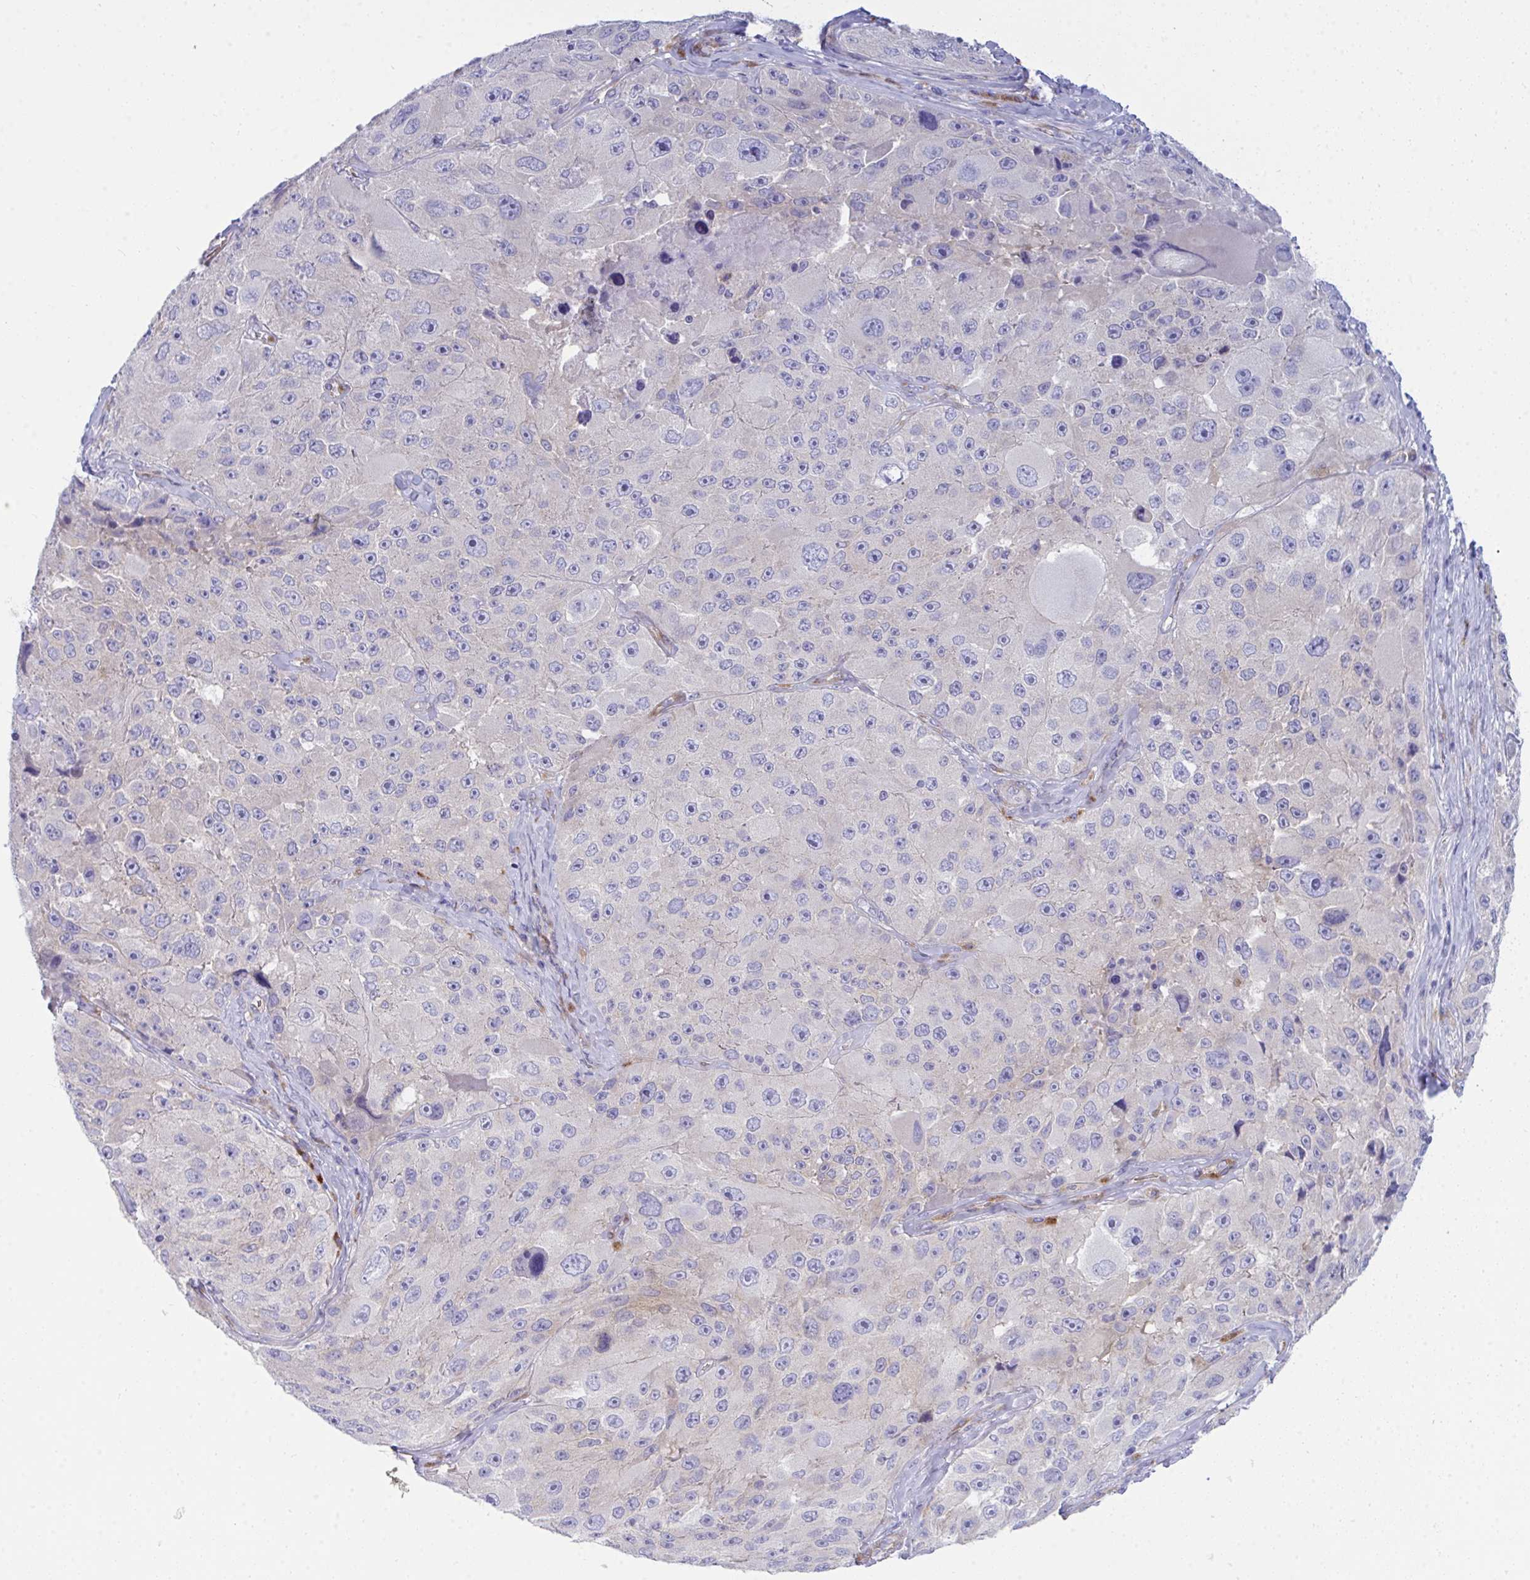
{"staining": {"intensity": "negative", "quantity": "none", "location": "none"}, "tissue": "melanoma", "cell_type": "Tumor cells", "image_type": "cancer", "snomed": [{"axis": "morphology", "description": "Malignant melanoma, Metastatic site"}, {"axis": "topography", "description": "Lymph node"}], "caption": "The IHC micrograph has no significant positivity in tumor cells of melanoma tissue. (Immunohistochemistry (ihc), brightfield microscopy, high magnification).", "gene": "GAB1", "patient": {"sex": "male", "age": 62}}